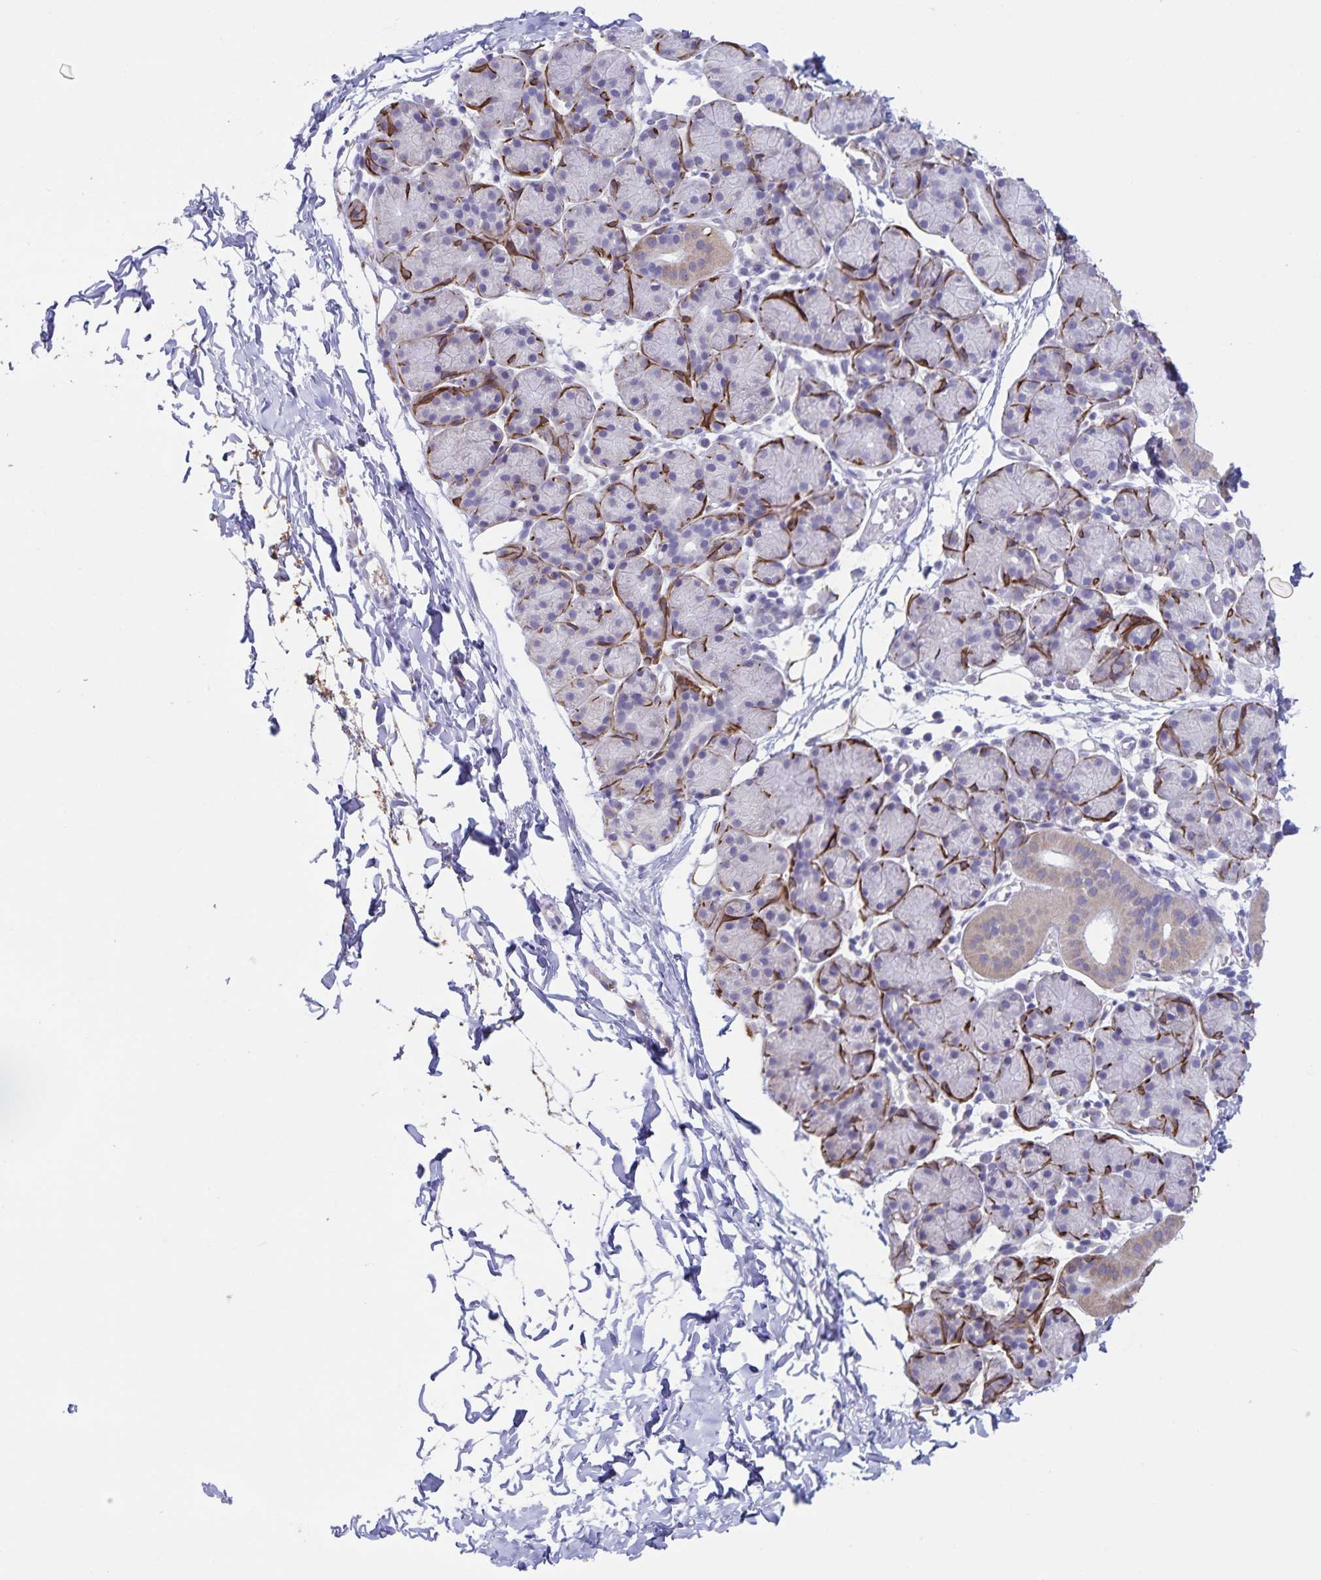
{"staining": {"intensity": "weak", "quantity": "<25%", "location": "cytoplasmic/membranous"}, "tissue": "salivary gland", "cell_type": "Glandular cells", "image_type": "normal", "snomed": [{"axis": "morphology", "description": "Normal tissue, NOS"}, {"axis": "morphology", "description": "Inflammation, NOS"}, {"axis": "topography", "description": "Lymph node"}, {"axis": "topography", "description": "Salivary gland"}], "caption": "IHC of benign human salivary gland displays no expression in glandular cells. Brightfield microscopy of immunohistochemistry (IHC) stained with DAB (brown) and hematoxylin (blue), captured at high magnification.", "gene": "SYNM", "patient": {"sex": "male", "age": 3}}